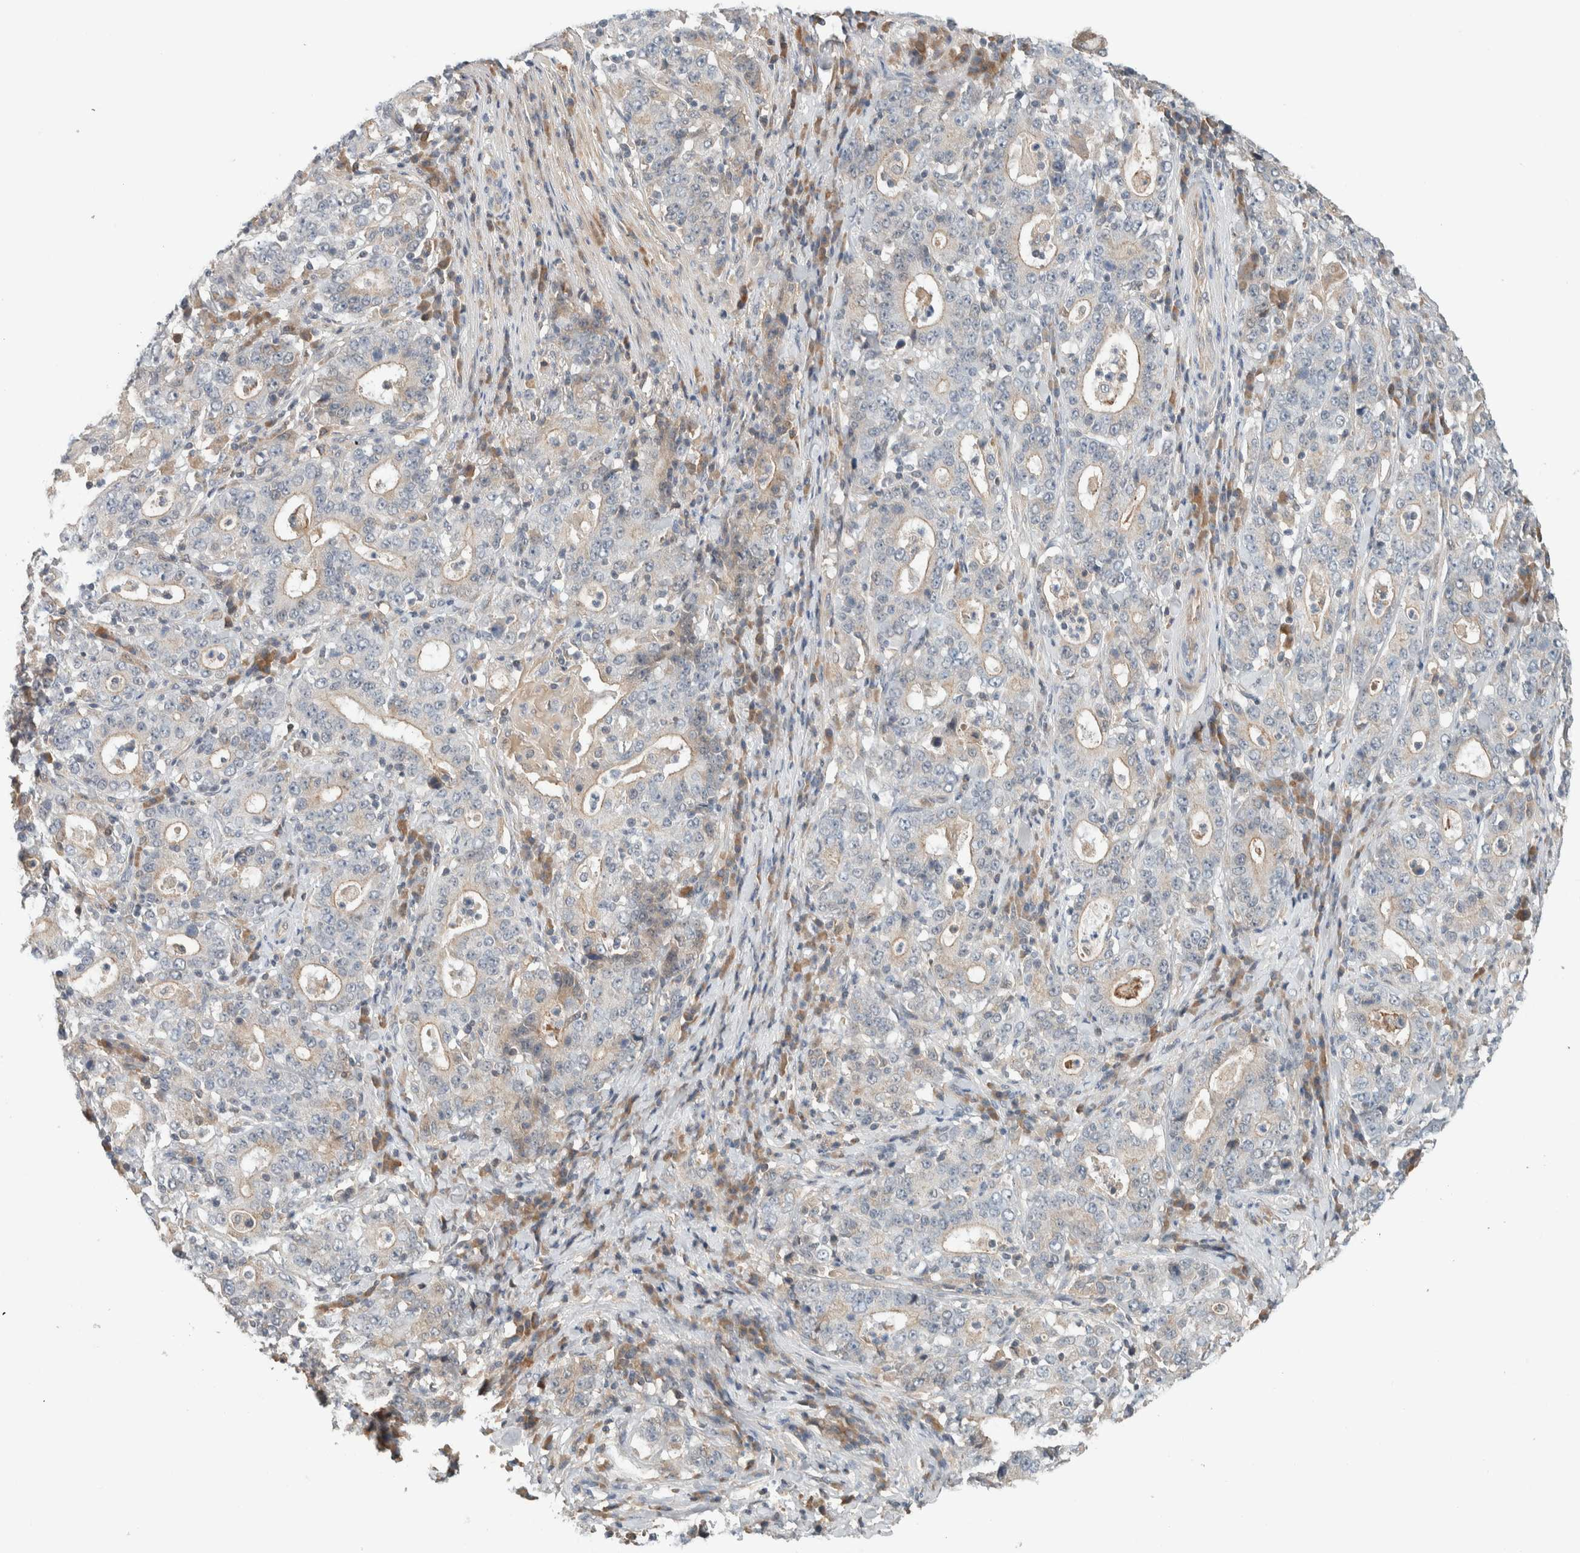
{"staining": {"intensity": "weak", "quantity": "<25%", "location": "cytoplasmic/membranous"}, "tissue": "stomach cancer", "cell_type": "Tumor cells", "image_type": "cancer", "snomed": [{"axis": "morphology", "description": "Normal tissue, NOS"}, {"axis": "morphology", "description": "Adenocarcinoma, NOS"}, {"axis": "topography", "description": "Stomach, upper"}, {"axis": "topography", "description": "Stomach"}], "caption": "IHC of human stomach cancer shows no positivity in tumor cells.", "gene": "ARMC7", "patient": {"sex": "male", "age": 59}}